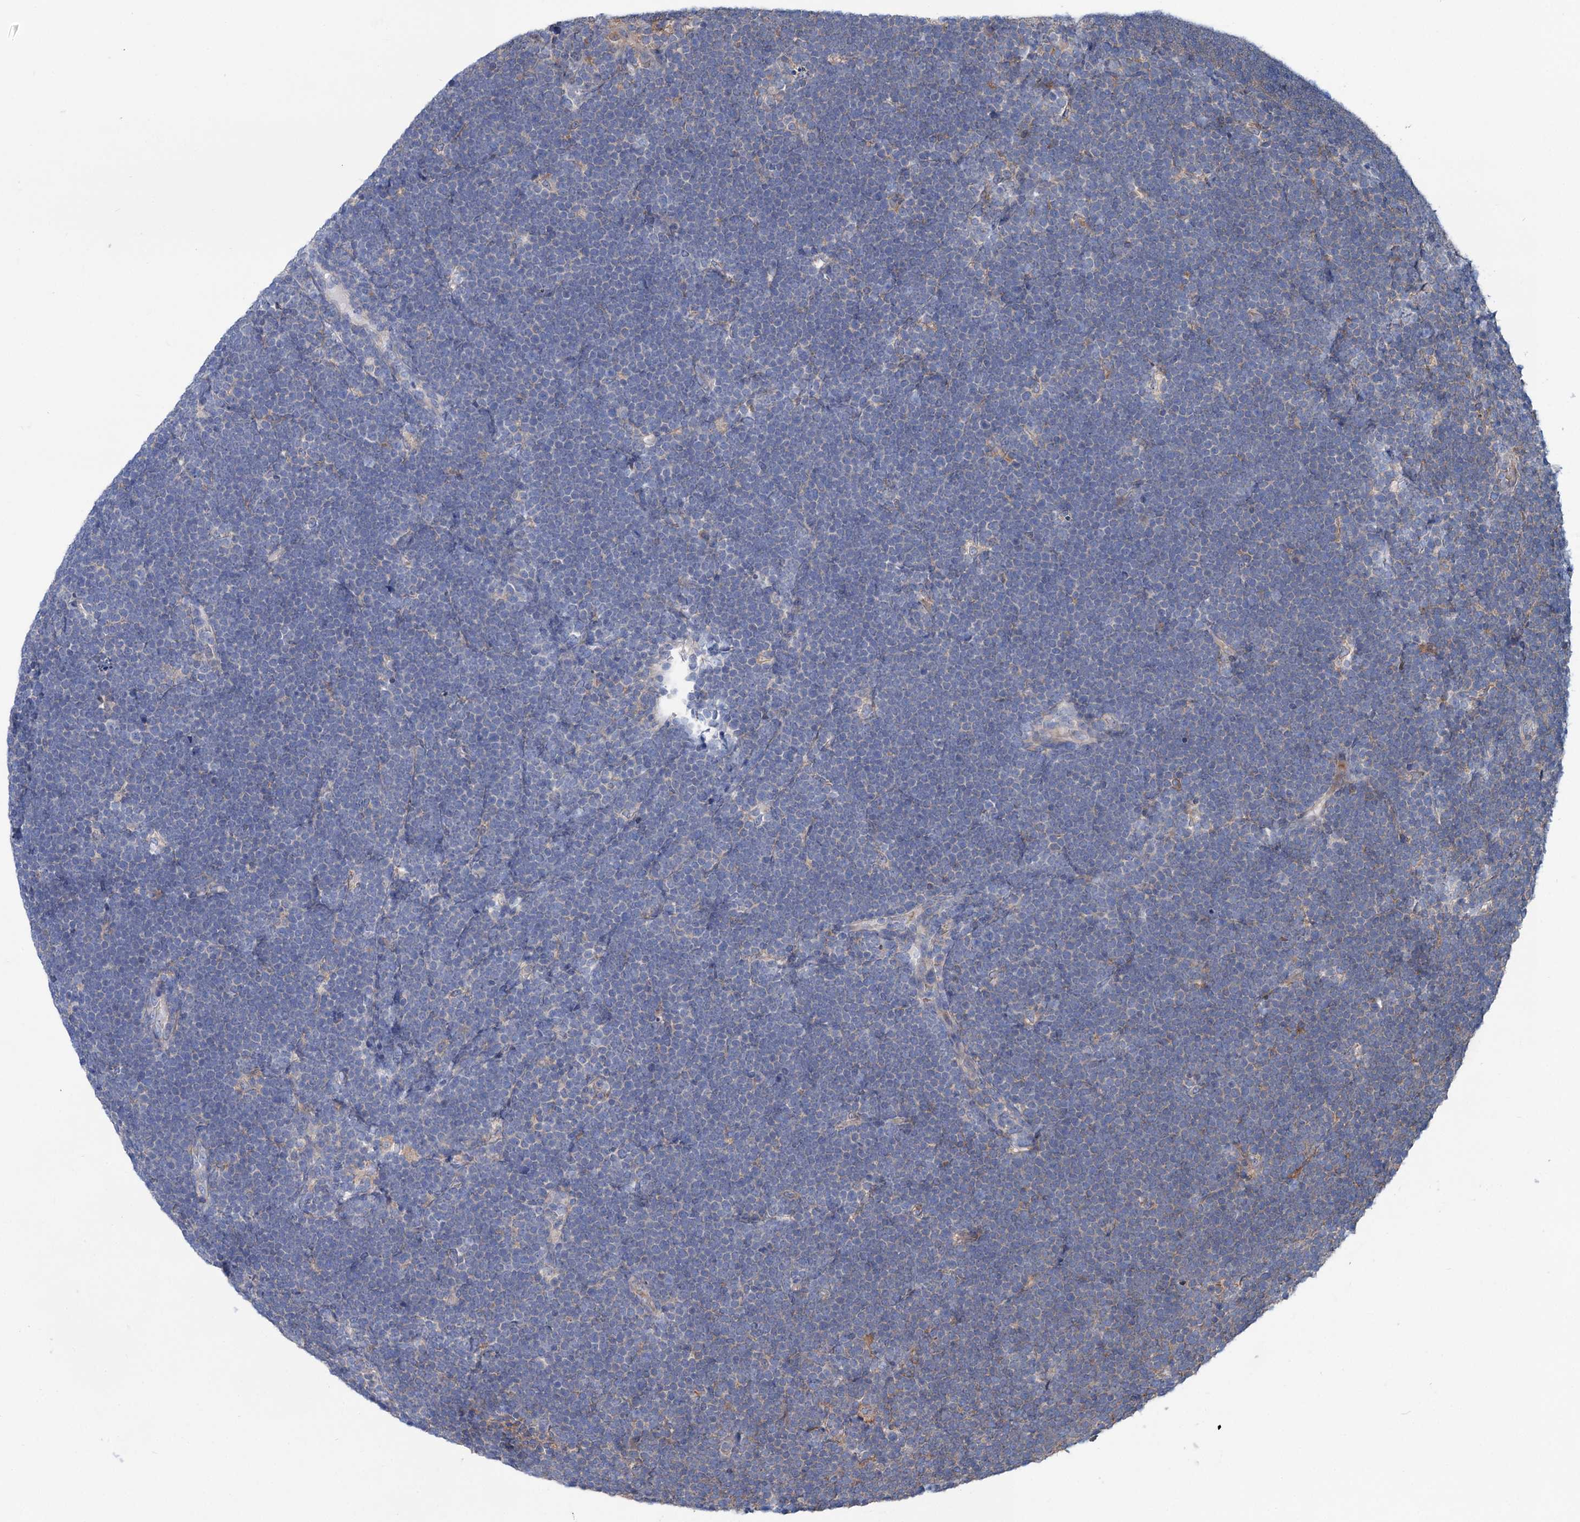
{"staining": {"intensity": "negative", "quantity": "none", "location": "none"}, "tissue": "lymphoma", "cell_type": "Tumor cells", "image_type": "cancer", "snomed": [{"axis": "morphology", "description": "Malignant lymphoma, non-Hodgkin's type, High grade"}, {"axis": "topography", "description": "Lymph node"}], "caption": "Lymphoma stained for a protein using immunohistochemistry (IHC) reveals no staining tumor cells.", "gene": "RNF111", "patient": {"sex": "male", "age": 13}}